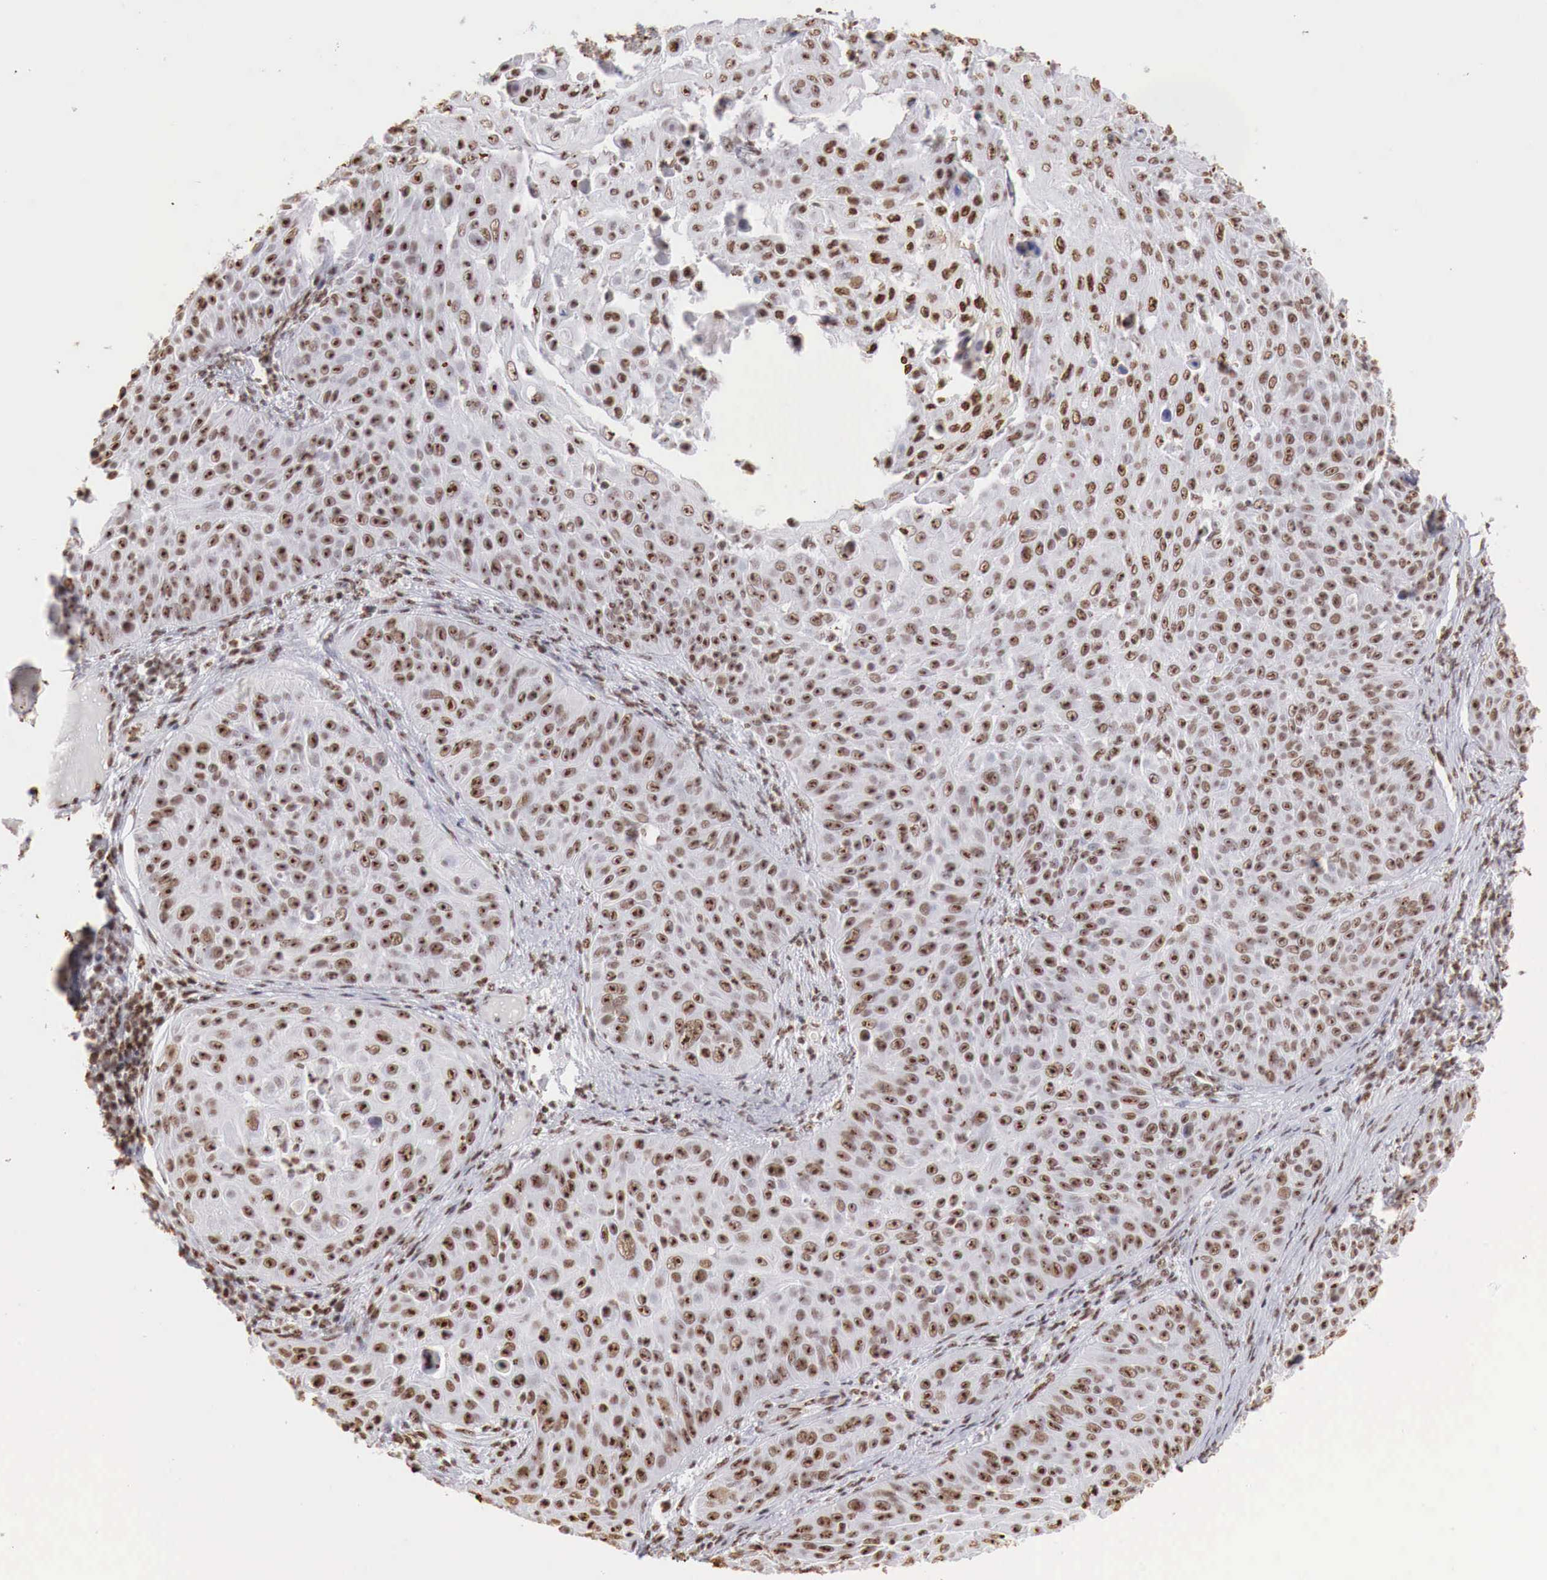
{"staining": {"intensity": "strong", "quantity": ">75%", "location": "nuclear"}, "tissue": "skin cancer", "cell_type": "Tumor cells", "image_type": "cancer", "snomed": [{"axis": "morphology", "description": "Squamous cell carcinoma, NOS"}, {"axis": "topography", "description": "Skin"}], "caption": "A high amount of strong nuclear positivity is appreciated in approximately >75% of tumor cells in skin cancer tissue. The protein is shown in brown color, while the nuclei are stained blue.", "gene": "DKC1", "patient": {"sex": "male", "age": 82}}